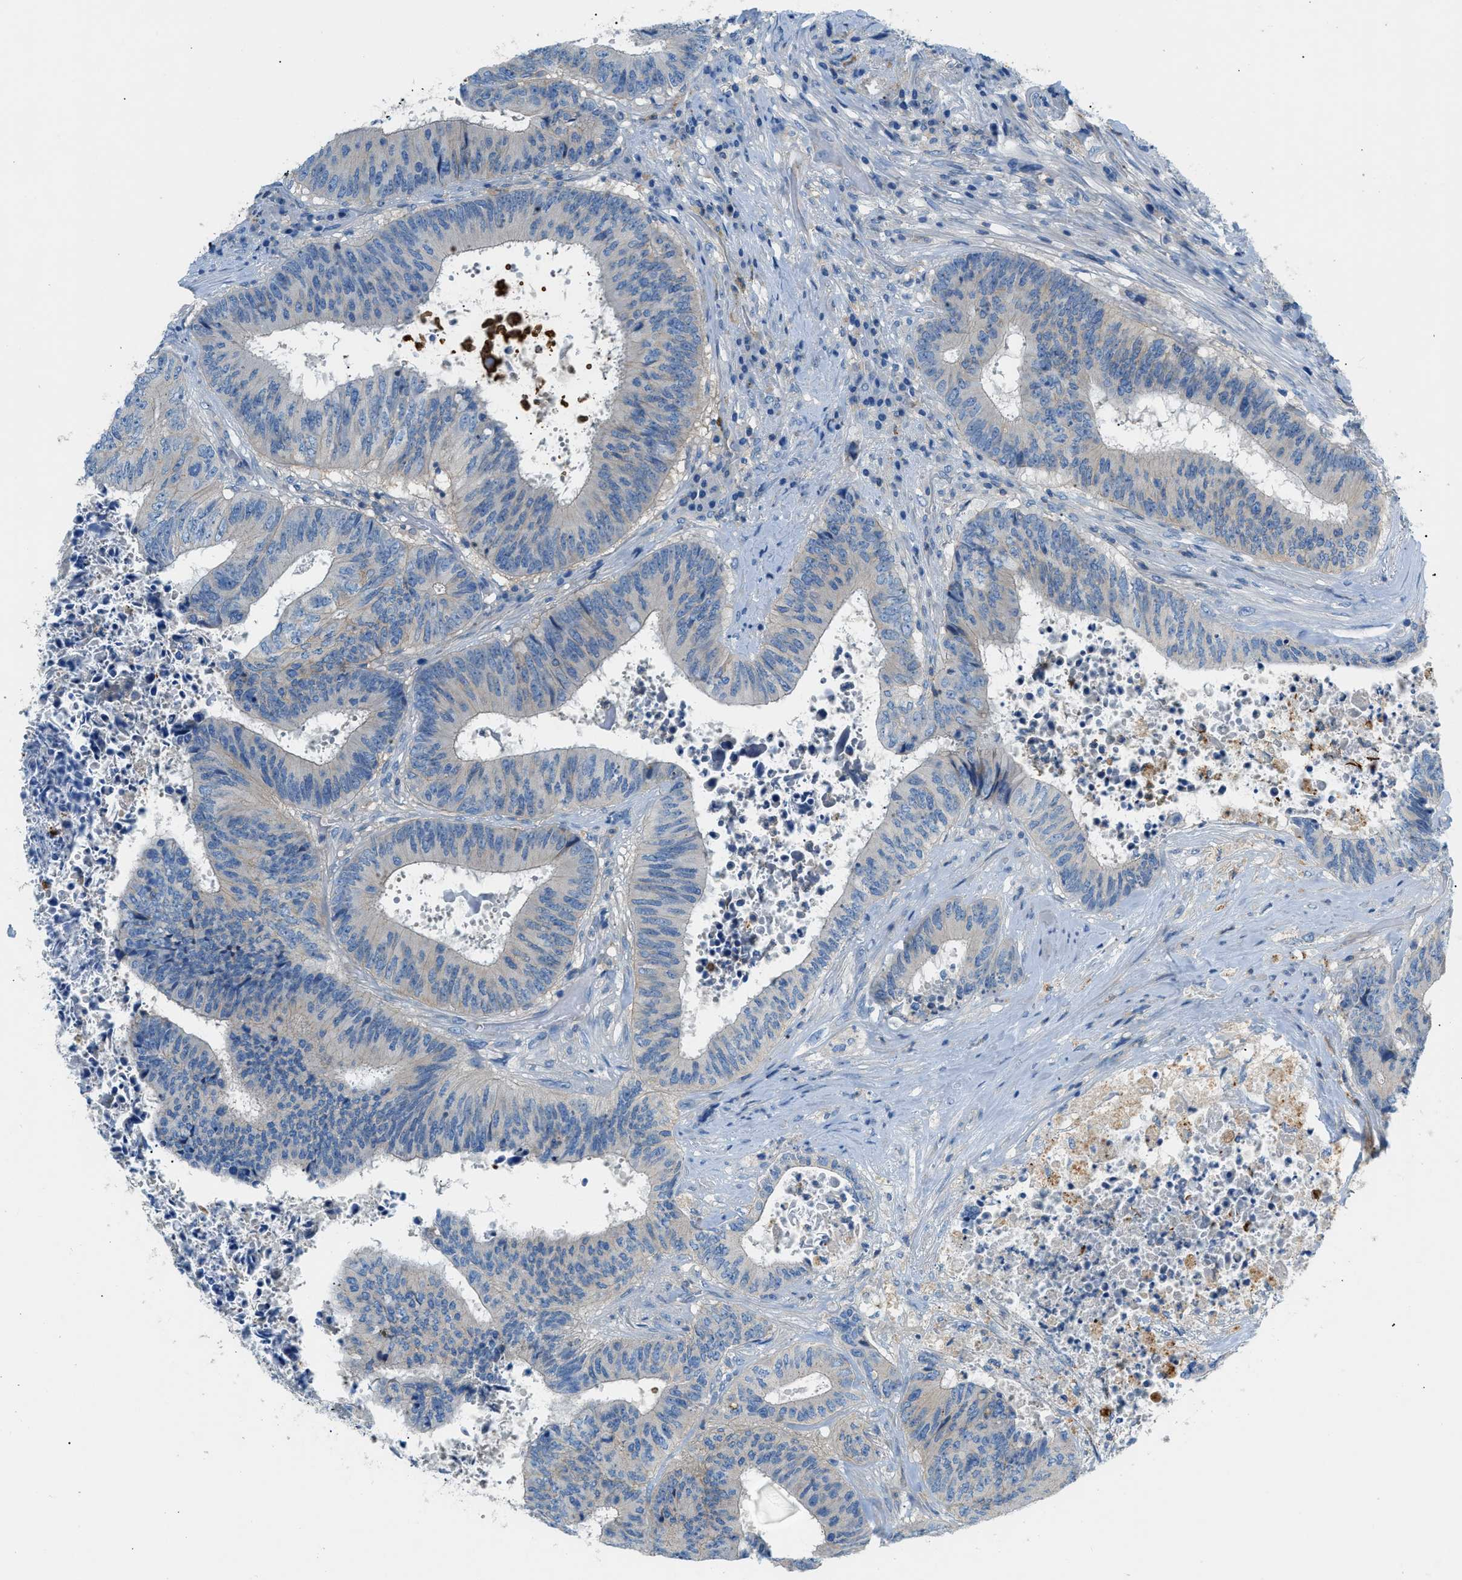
{"staining": {"intensity": "weak", "quantity": "<25%", "location": "cytoplasmic/membranous"}, "tissue": "colorectal cancer", "cell_type": "Tumor cells", "image_type": "cancer", "snomed": [{"axis": "morphology", "description": "Adenocarcinoma, NOS"}, {"axis": "topography", "description": "Rectum"}], "caption": "A micrograph of human colorectal cancer (adenocarcinoma) is negative for staining in tumor cells.", "gene": "ORAI1", "patient": {"sex": "male", "age": 72}}